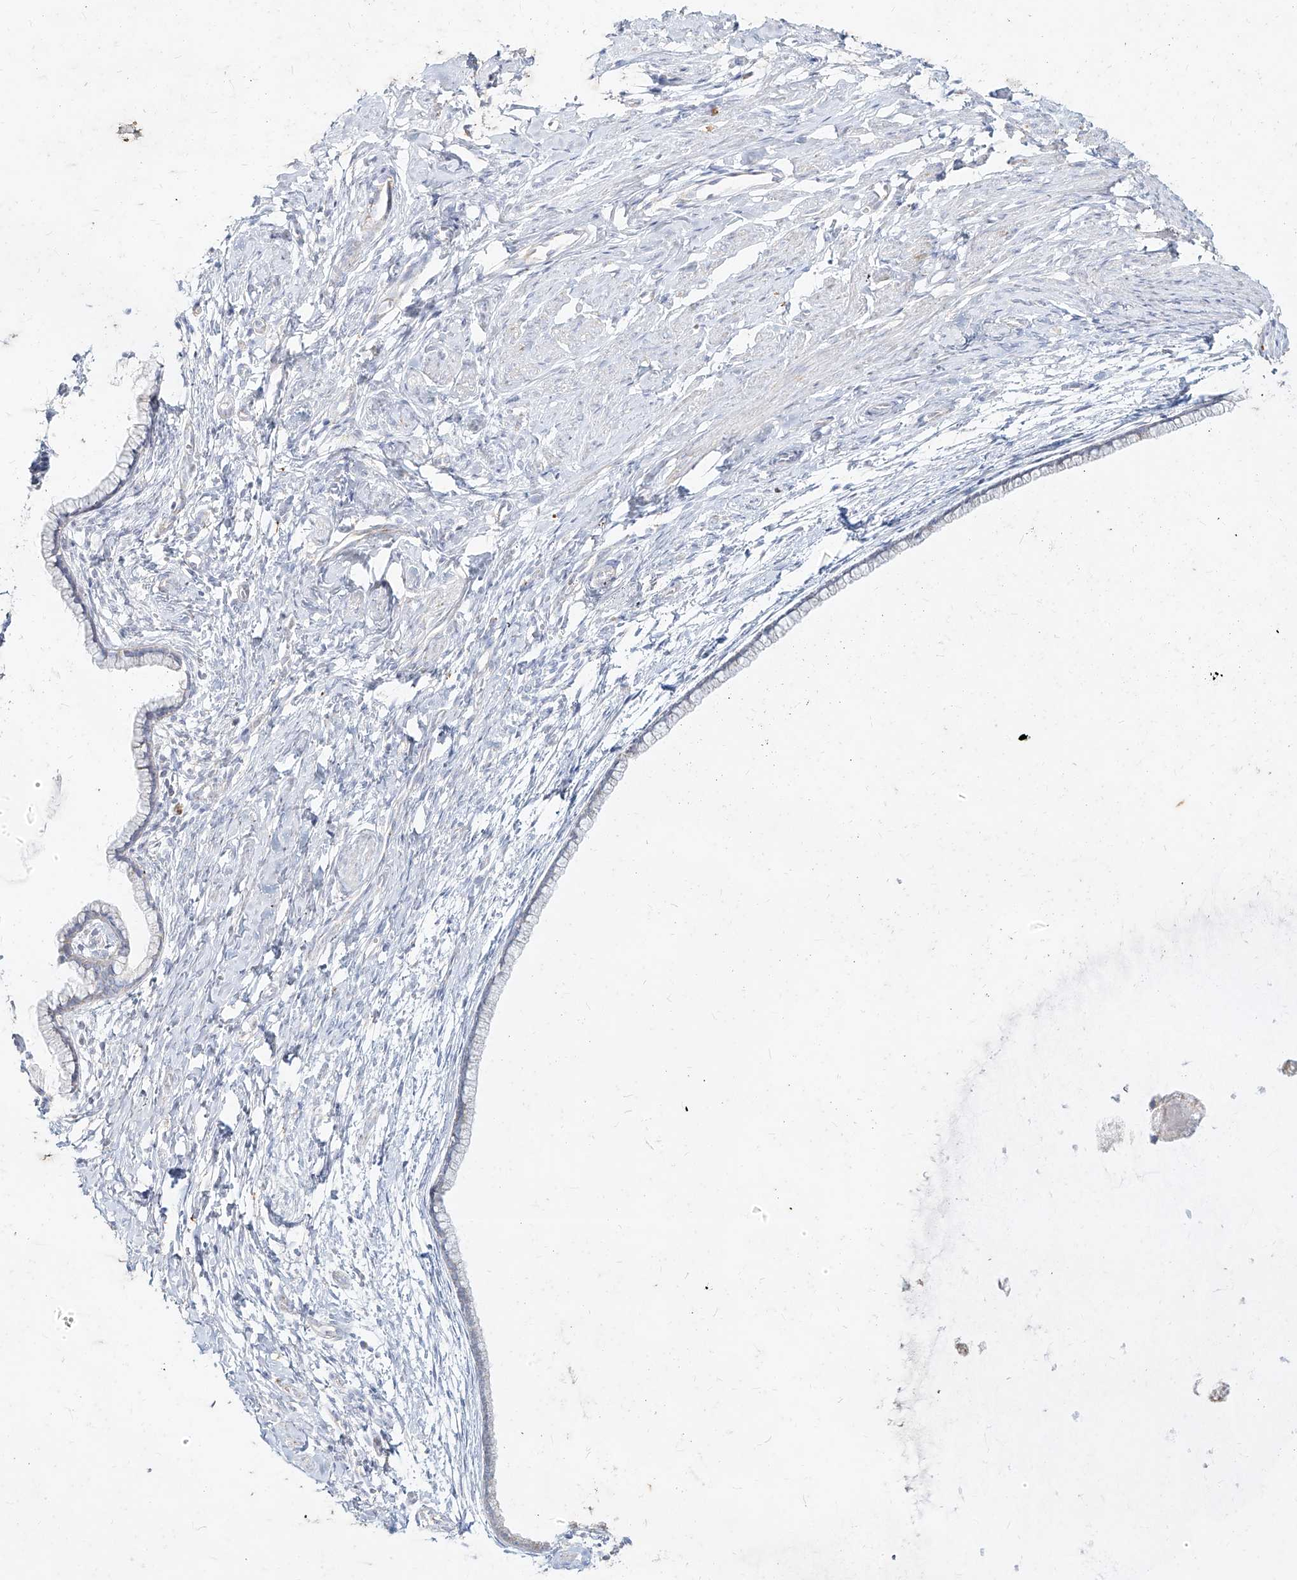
{"staining": {"intensity": "moderate", "quantity": "<25%", "location": "cytoplasmic/membranous"}, "tissue": "cervix", "cell_type": "Glandular cells", "image_type": "normal", "snomed": [{"axis": "morphology", "description": "Normal tissue, NOS"}, {"axis": "topography", "description": "Cervix"}], "caption": "Cervix stained with DAB (3,3'-diaminobenzidine) IHC exhibits low levels of moderate cytoplasmic/membranous positivity in approximately <25% of glandular cells.", "gene": "MTX2", "patient": {"sex": "female", "age": 75}}